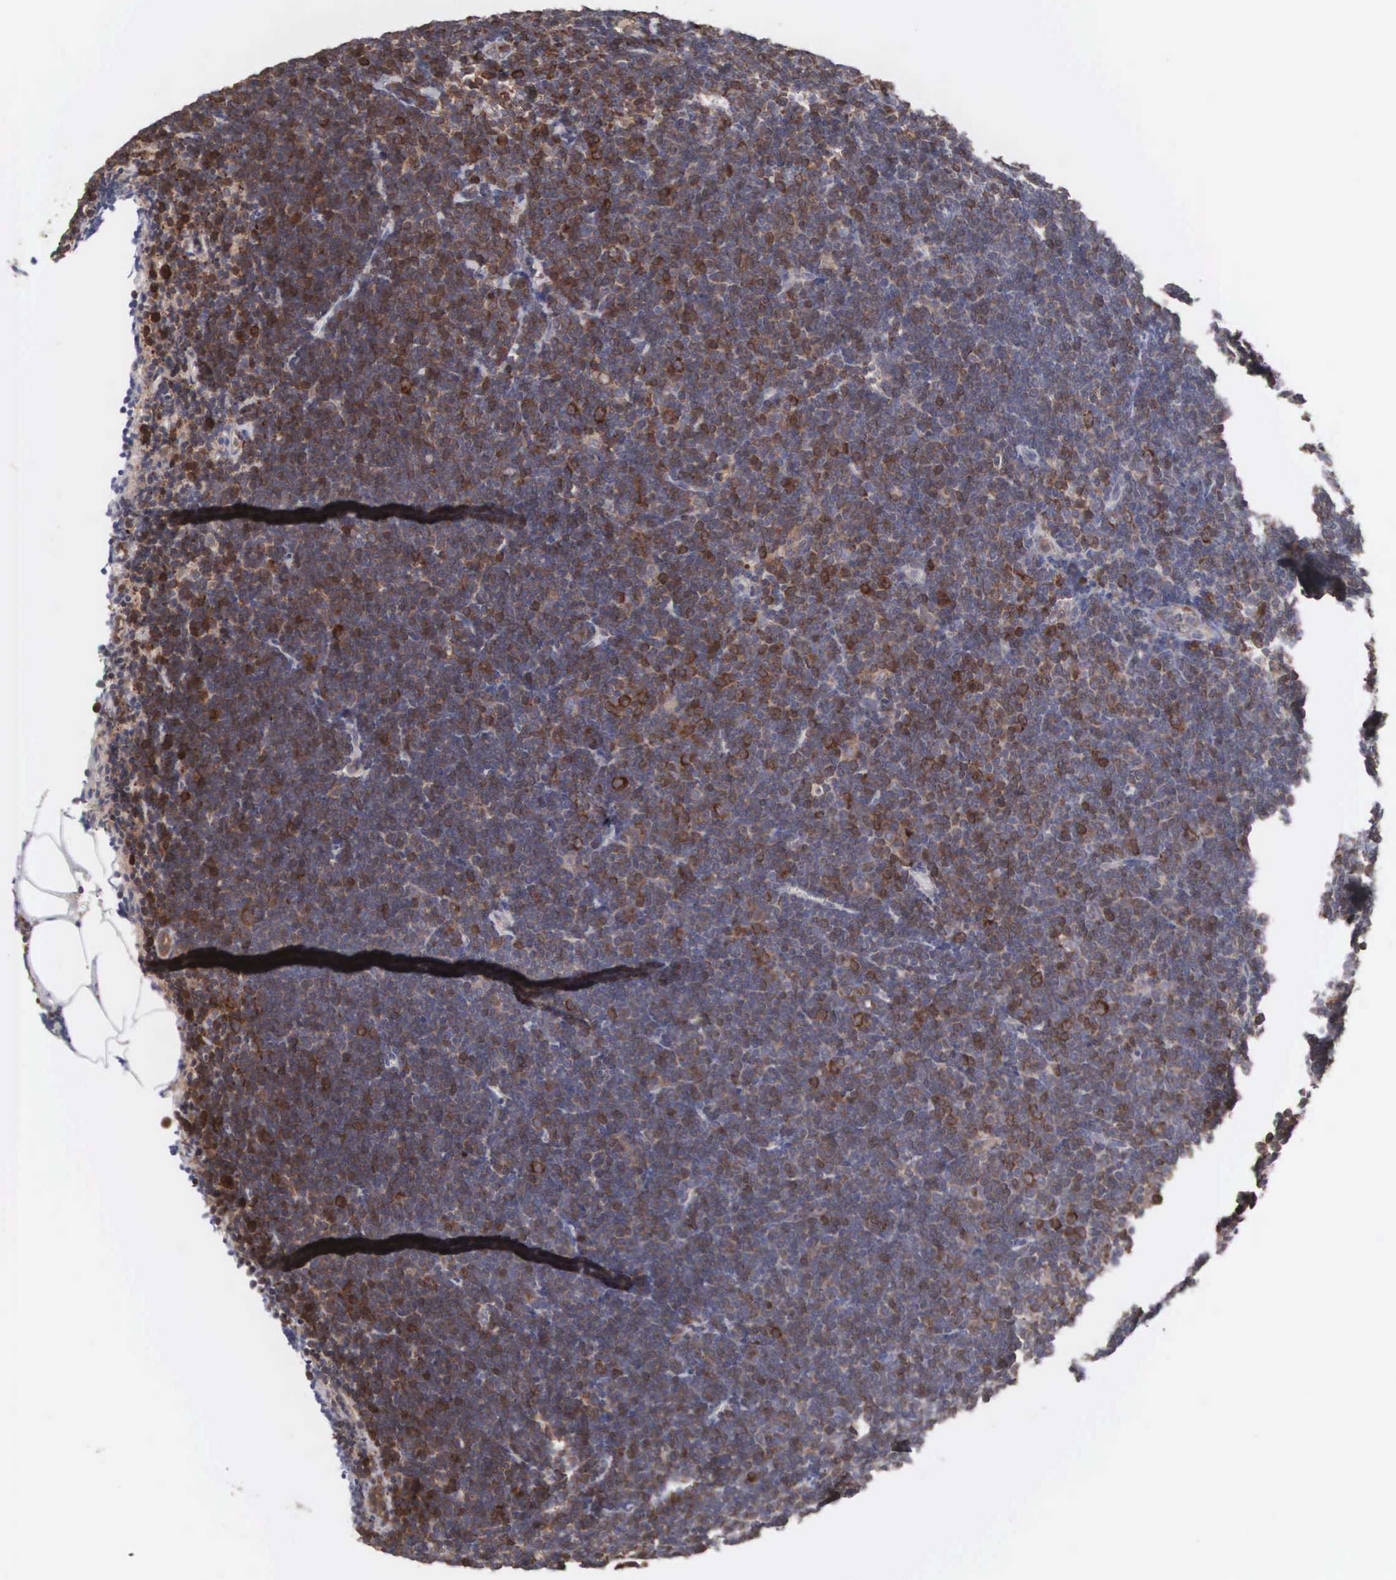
{"staining": {"intensity": "strong", "quantity": "25%-75%", "location": "cytoplasmic/membranous"}, "tissue": "lymphoma", "cell_type": "Tumor cells", "image_type": "cancer", "snomed": [{"axis": "morphology", "description": "Malignant lymphoma, non-Hodgkin's type, Low grade"}, {"axis": "topography", "description": "Lymph node"}], "caption": "Human malignant lymphoma, non-Hodgkin's type (low-grade) stained for a protein (brown) exhibits strong cytoplasmic/membranous positive expression in about 25%-75% of tumor cells.", "gene": "MTHFD1", "patient": {"sex": "female", "age": 51}}